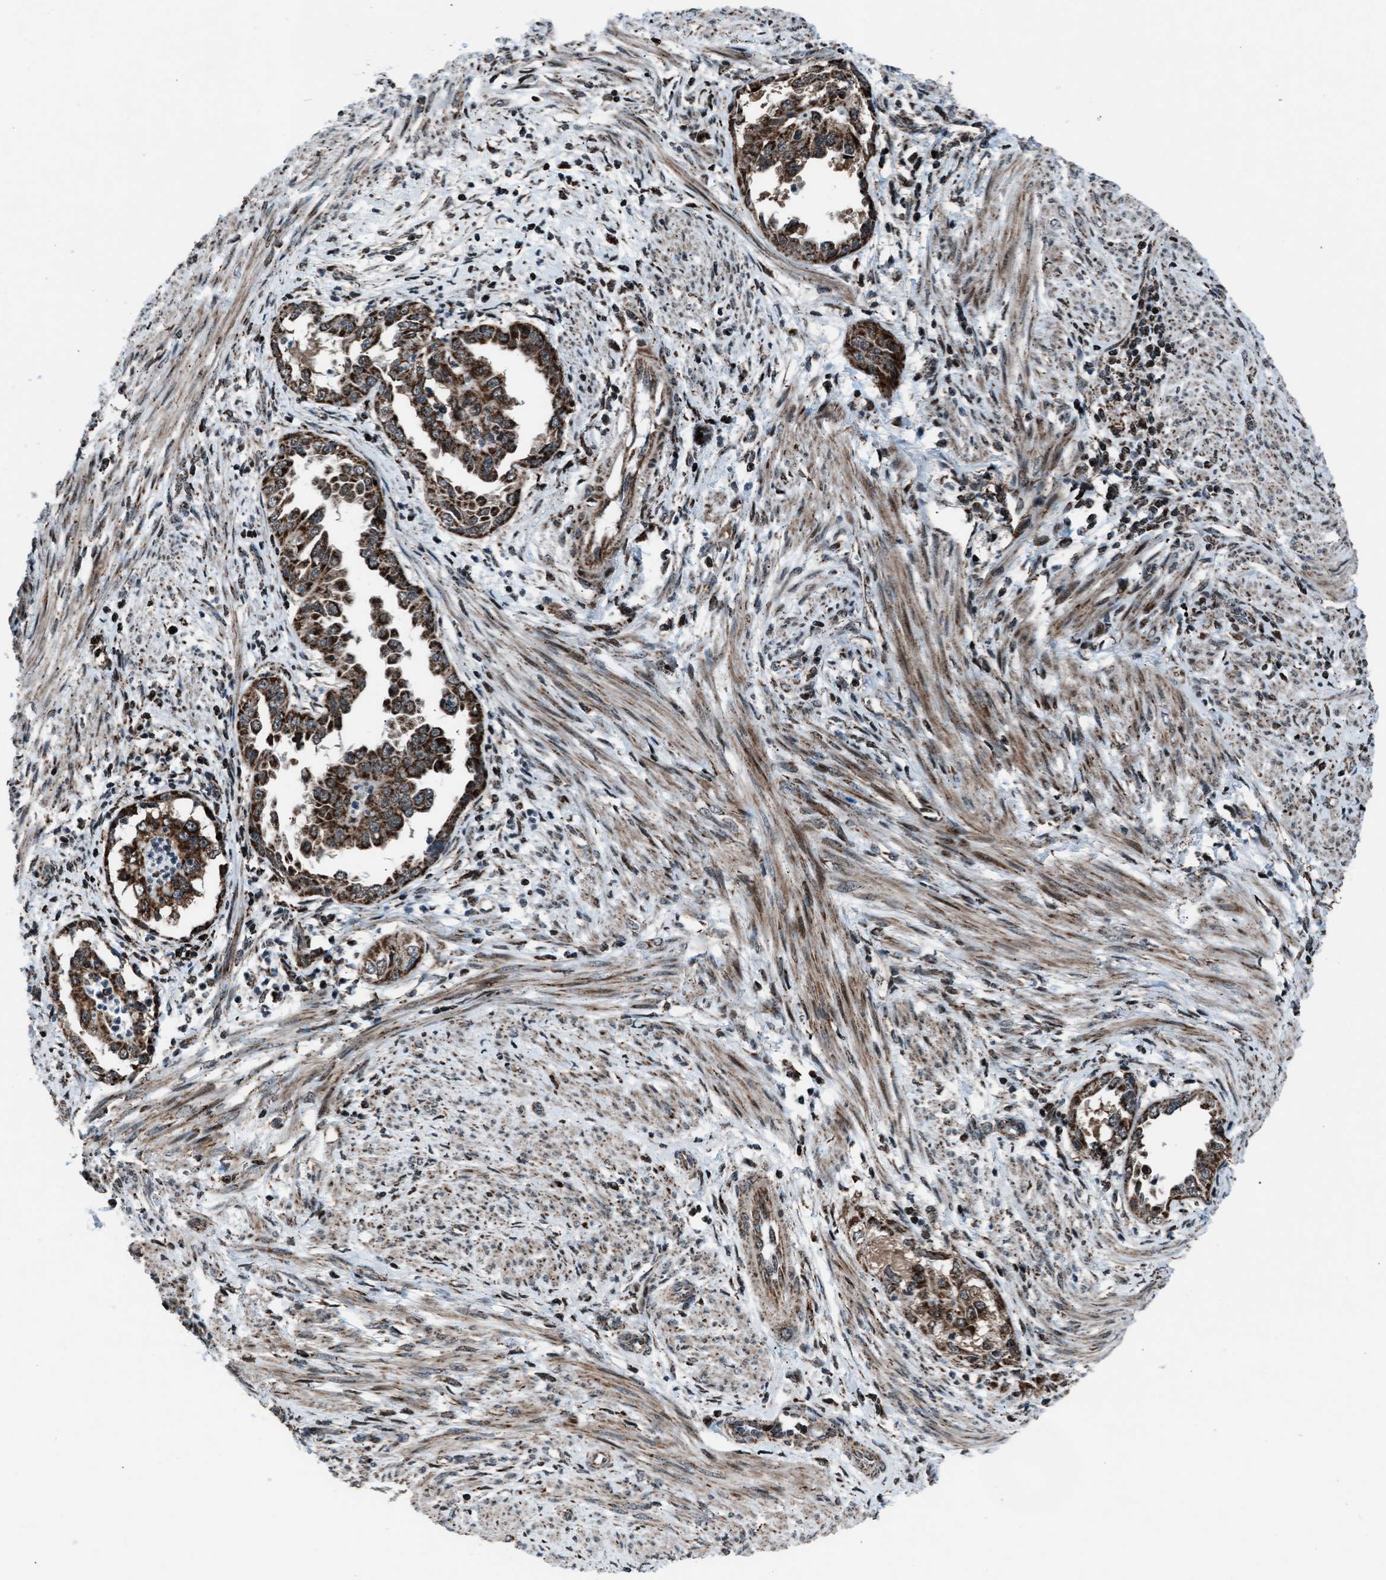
{"staining": {"intensity": "strong", "quantity": ">75%", "location": "cytoplasmic/membranous"}, "tissue": "endometrial cancer", "cell_type": "Tumor cells", "image_type": "cancer", "snomed": [{"axis": "morphology", "description": "Adenocarcinoma, NOS"}, {"axis": "topography", "description": "Endometrium"}], "caption": "Brown immunohistochemical staining in human endometrial adenocarcinoma shows strong cytoplasmic/membranous positivity in approximately >75% of tumor cells. (brown staining indicates protein expression, while blue staining denotes nuclei).", "gene": "MORC3", "patient": {"sex": "female", "age": 85}}